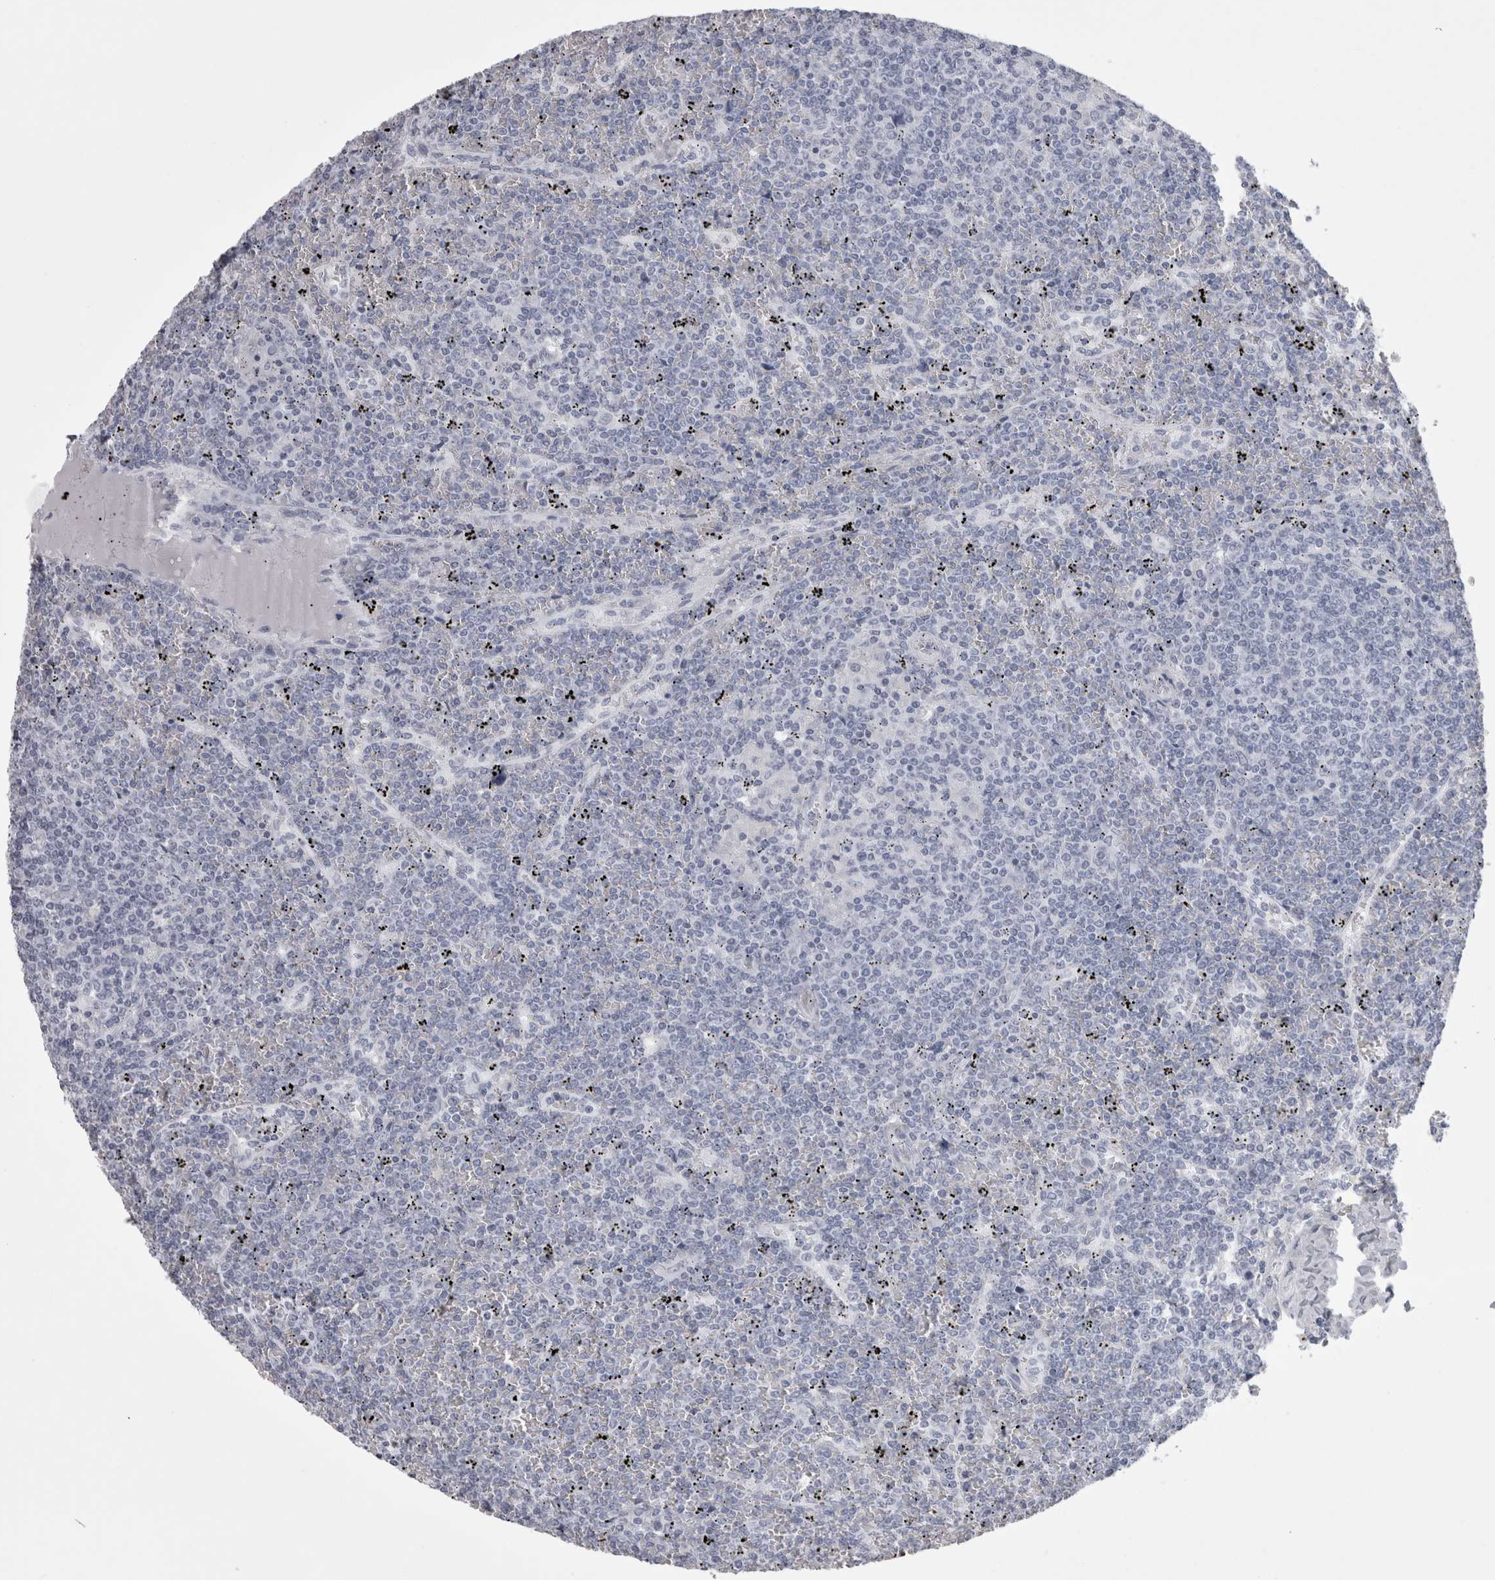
{"staining": {"intensity": "negative", "quantity": "none", "location": "none"}, "tissue": "lymphoma", "cell_type": "Tumor cells", "image_type": "cancer", "snomed": [{"axis": "morphology", "description": "Malignant lymphoma, non-Hodgkin's type, Low grade"}, {"axis": "topography", "description": "Spleen"}], "caption": "The micrograph shows no staining of tumor cells in lymphoma. (DAB (3,3'-diaminobenzidine) IHC visualized using brightfield microscopy, high magnification).", "gene": "SKAP1", "patient": {"sex": "female", "age": 19}}